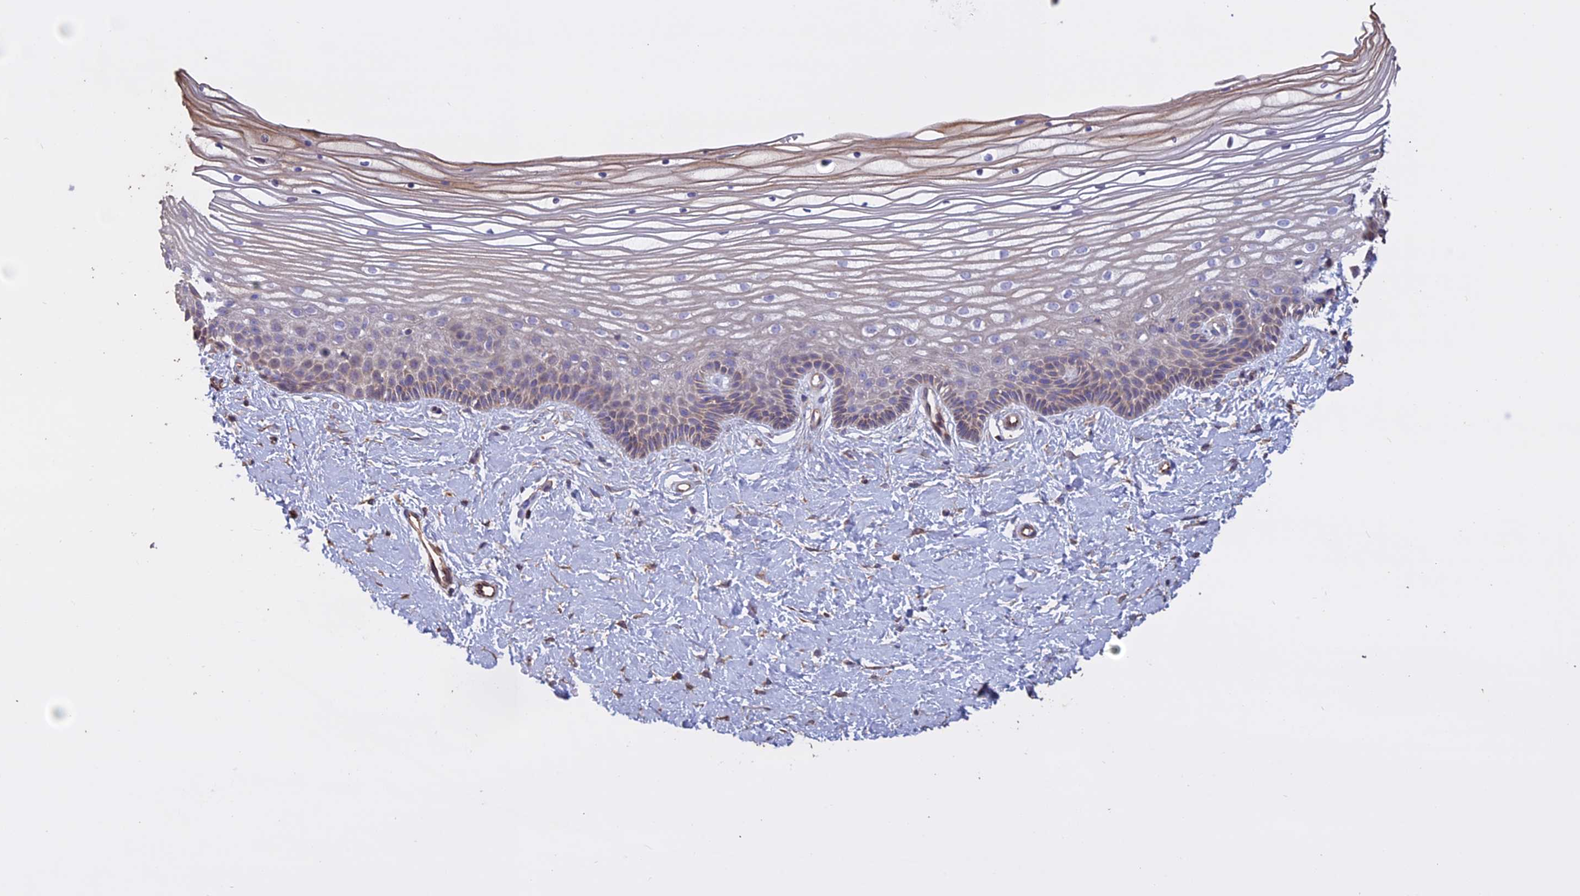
{"staining": {"intensity": "moderate", "quantity": "25%-75%", "location": "cytoplasmic/membranous"}, "tissue": "vagina", "cell_type": "Squamous epithelial cells", "image_type": "normal", "snomed": [{"axis": "morphology", "description": "Normal tissue, NOS"}, {"axis": "topography", "description": "Vagina"}, {"axis": "topography", "description": "Cervix"}], "caption": "The image reveals a brown stain indicating the presence of a protein in the cytoplasmic/membranous of squamous epithelial cells in vagina.", "gene": "CCDC148", "patient": {"sex": "female", "age": 40}}